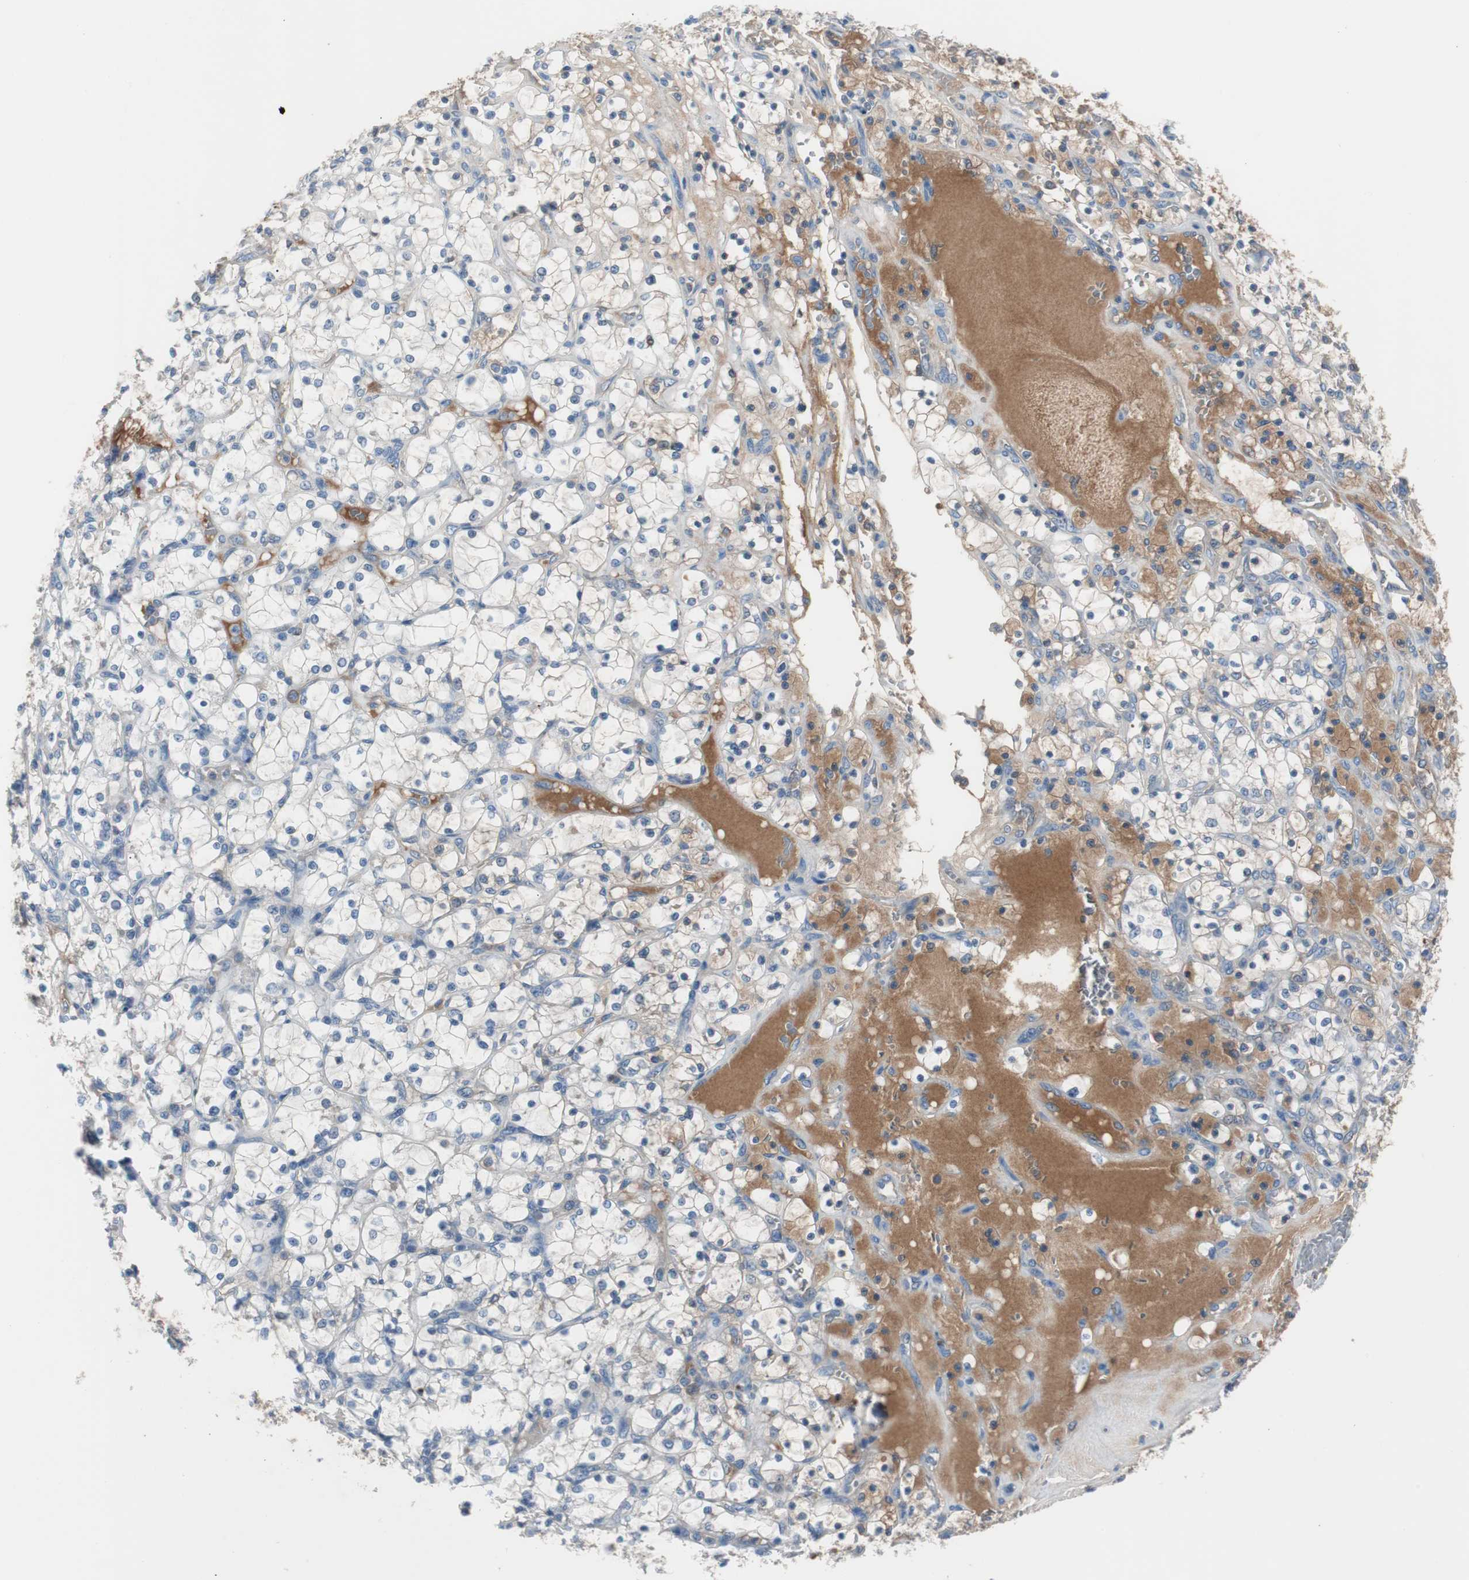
{"staining": {"intensity": "negative", "quantity": "none", "location": "none"}, "tissue": "renal cancer", "cell_type": "Tumor cells", "image_type": "cancer", "snomed": [{"axis": "morphology", "description": "Adenocarcinoma, NOS"}, {"axis": "topography", "description": "Kidney"}], "caption": "Protein analysis of adenocarcinoma (renal) demonstrates no significant positivity in tumor cells. The staining is performed using DAB brown chromogen with nuclei counter-stained in using hematoxylin.", "gene": "SERPINF1", "patient": {"sex": "female", "age": 69}}